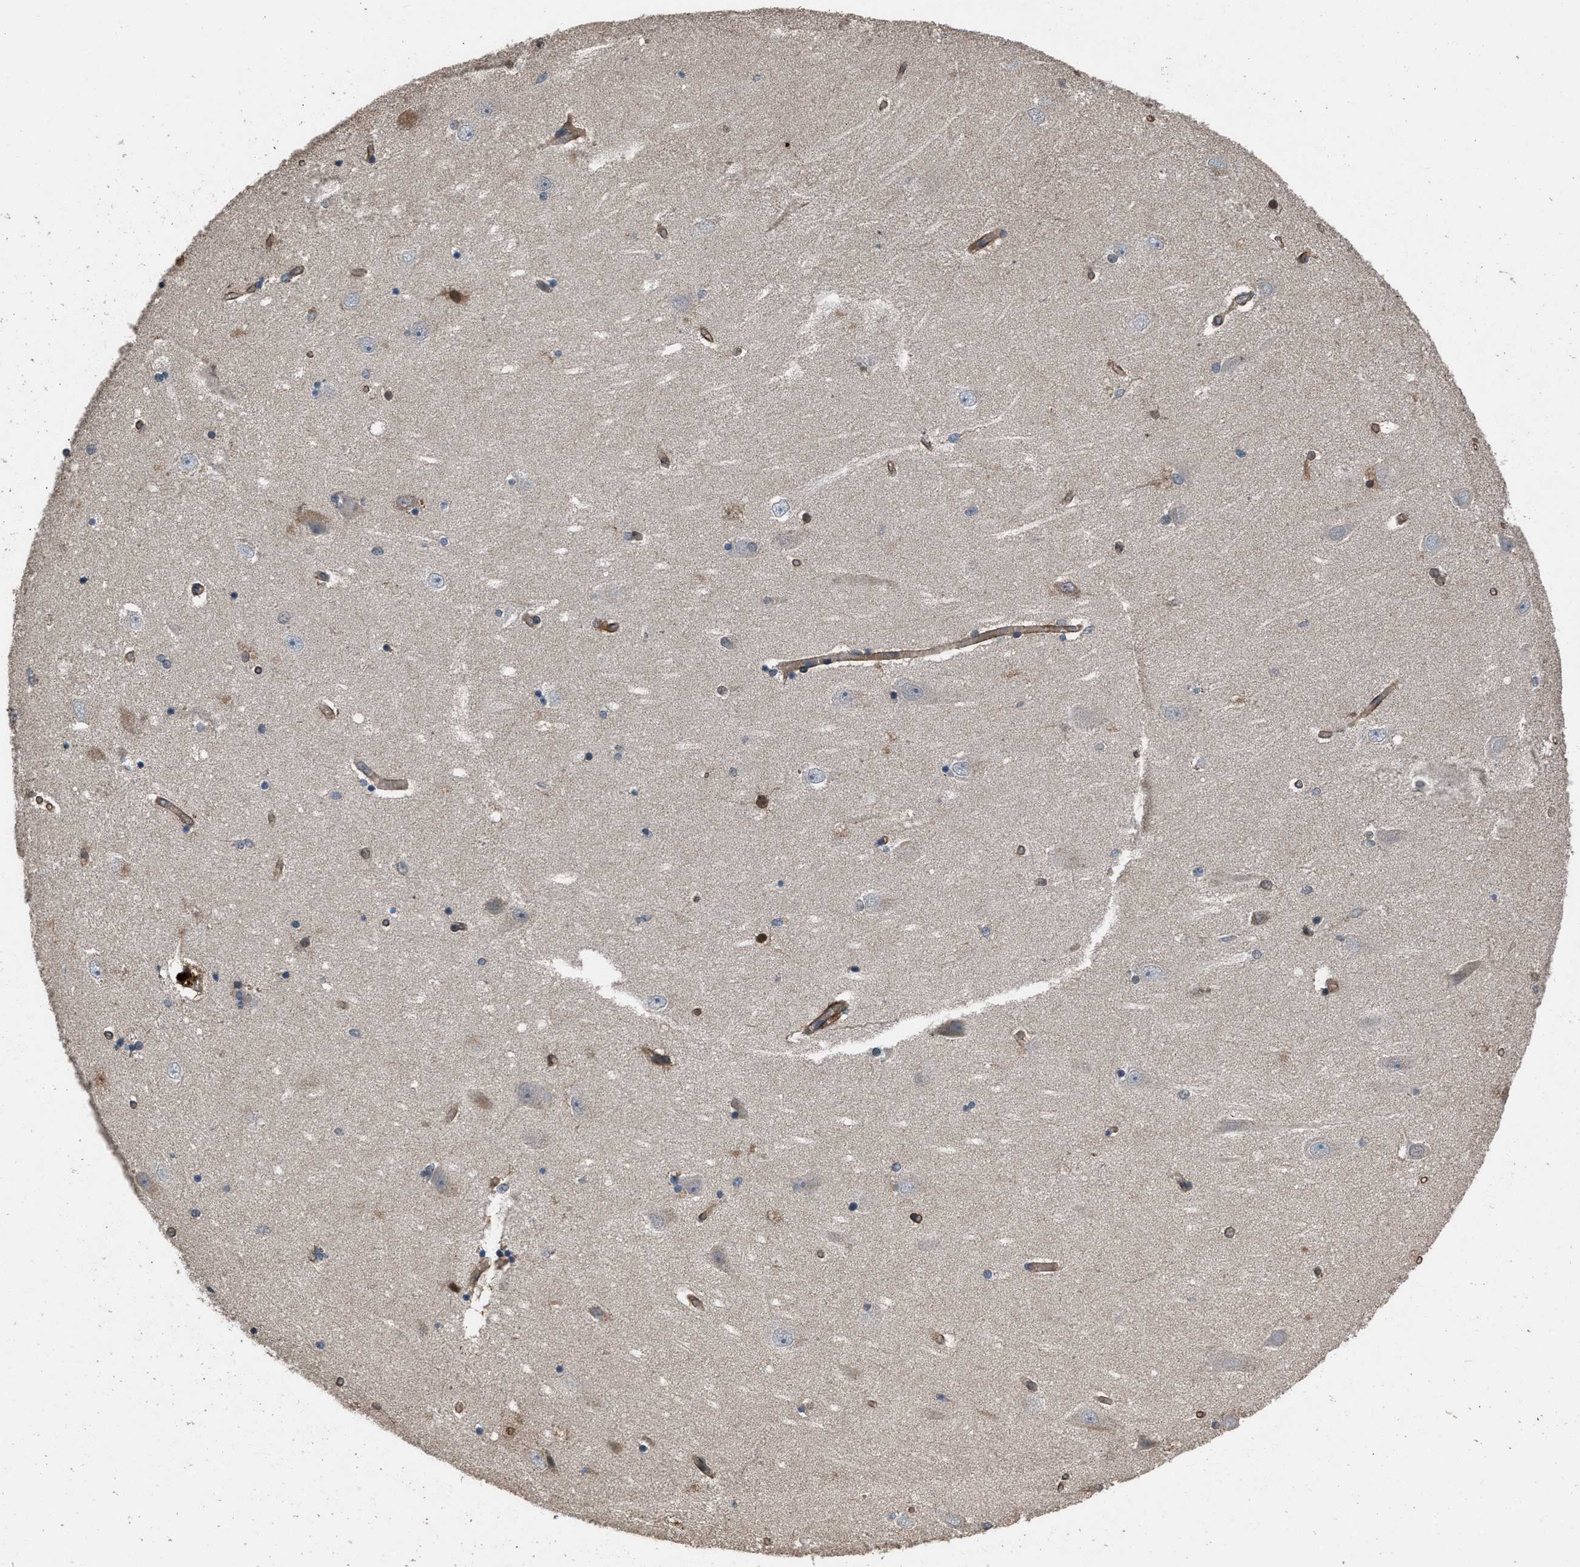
{"staining": {"intensity": "moderate", "quantity": "<25%", "location": "nuclear"}, "tissue": "hippocampus", "cell_type": "Glial cells", "image_type": "normal", "snomed": [{"axis": "morphology", "description": "Normal tissue, NOS"}, {"axis": "topography", "description": "Hippocampus"}], "caption": "Immunohistochemical staining of unremarkable human hippocampus demonstrates low levels of moderate nuclear staining in about <25% of glial cells.", "gene": "UTRN", "patient": {"sex": "female", "age": 54}}